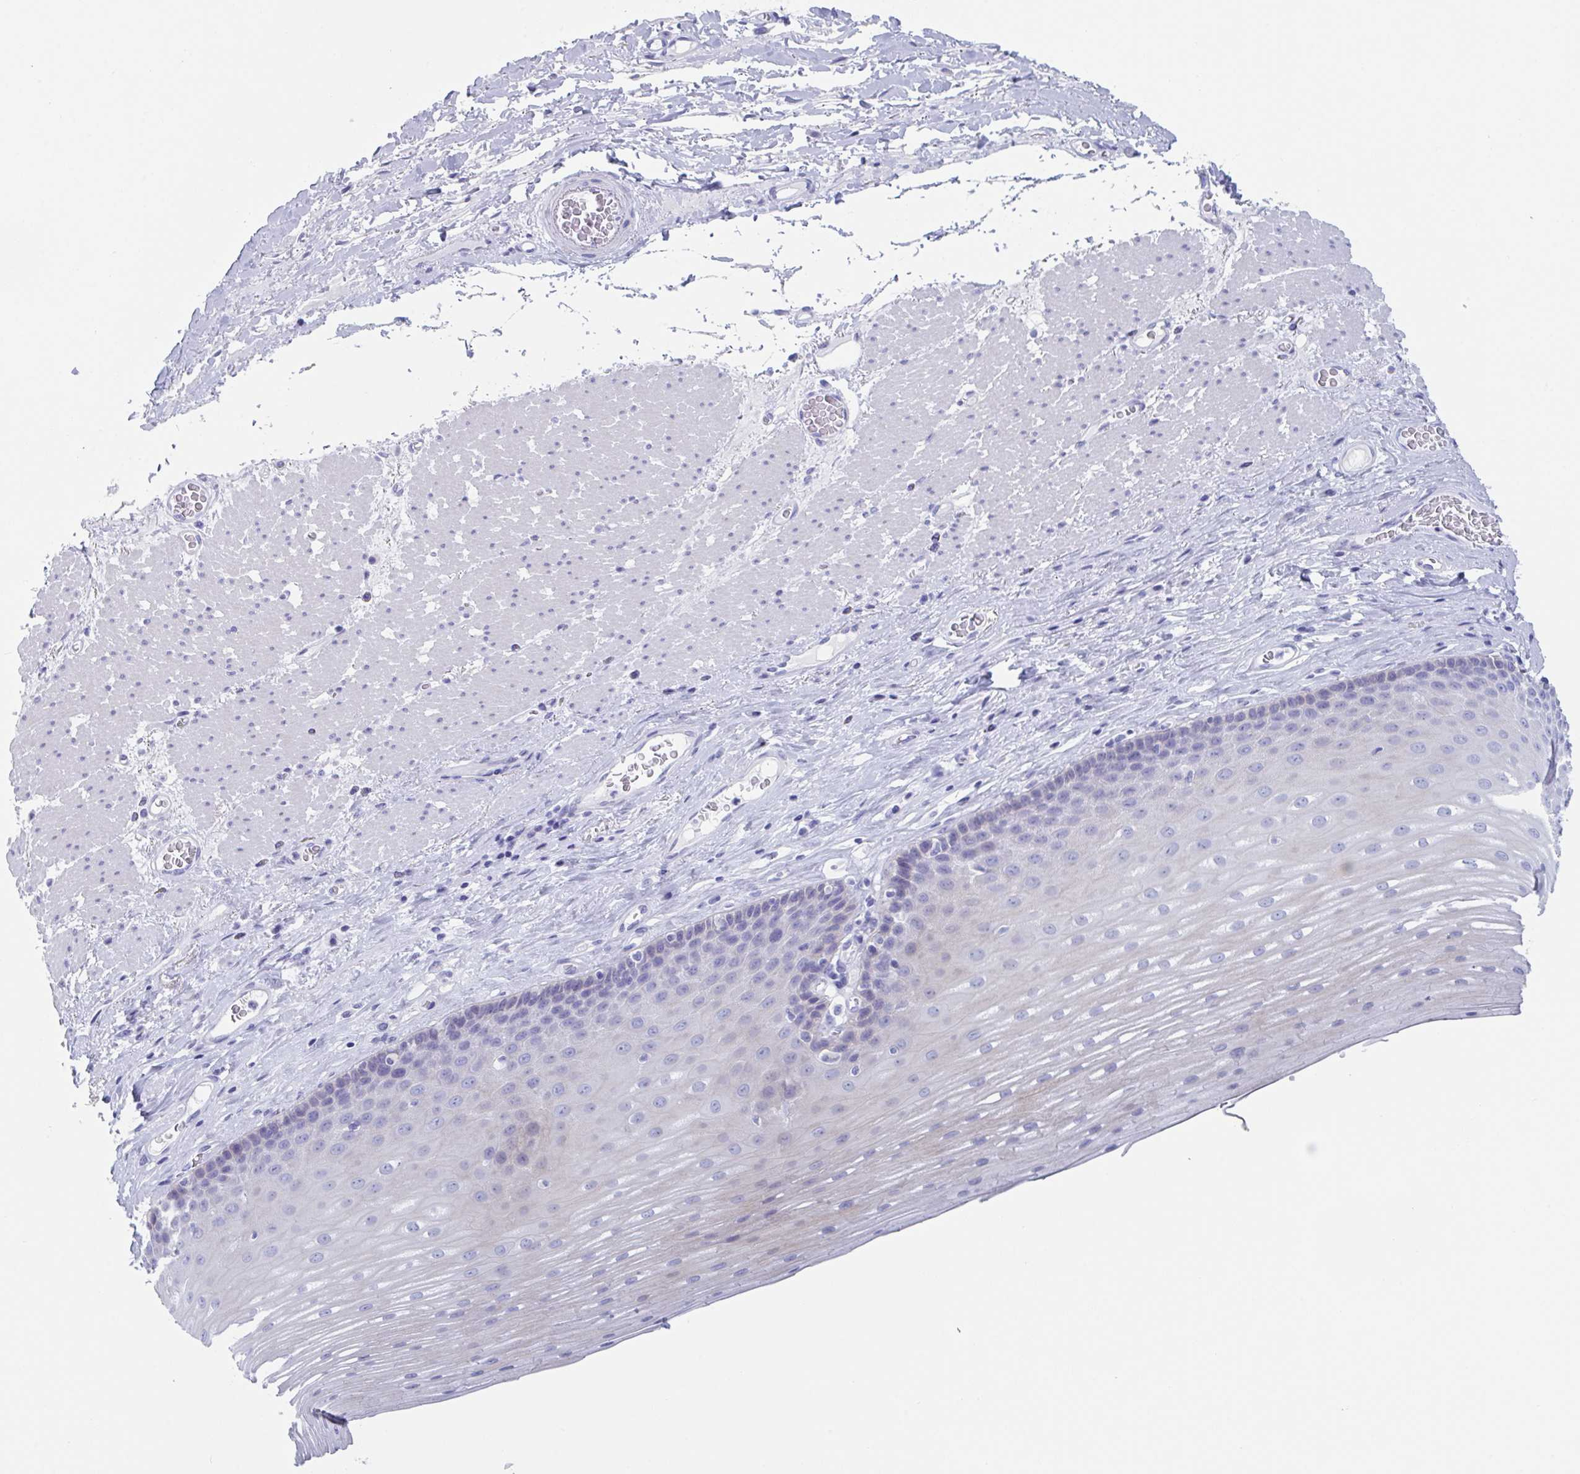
{"staining": {"intensity": "negative", "quantity": "none", "location": "none"}, "tissue": "esophagus", "cell_type": "Squamous epithelial cells", "image_type": "normal", "snomed": [{"axis": "morphology", "description": "Normal tissue, NOS"}, {"axis": "topography", "description": "Esophagus"}], "caption": "Protein analysis of normal esophagus exhibits no significant positivity in squamous epithelial cells. Nuclei are stained in blue.", "gene": "ZPBP", "patient": {"sex": "male", "age": 62}}